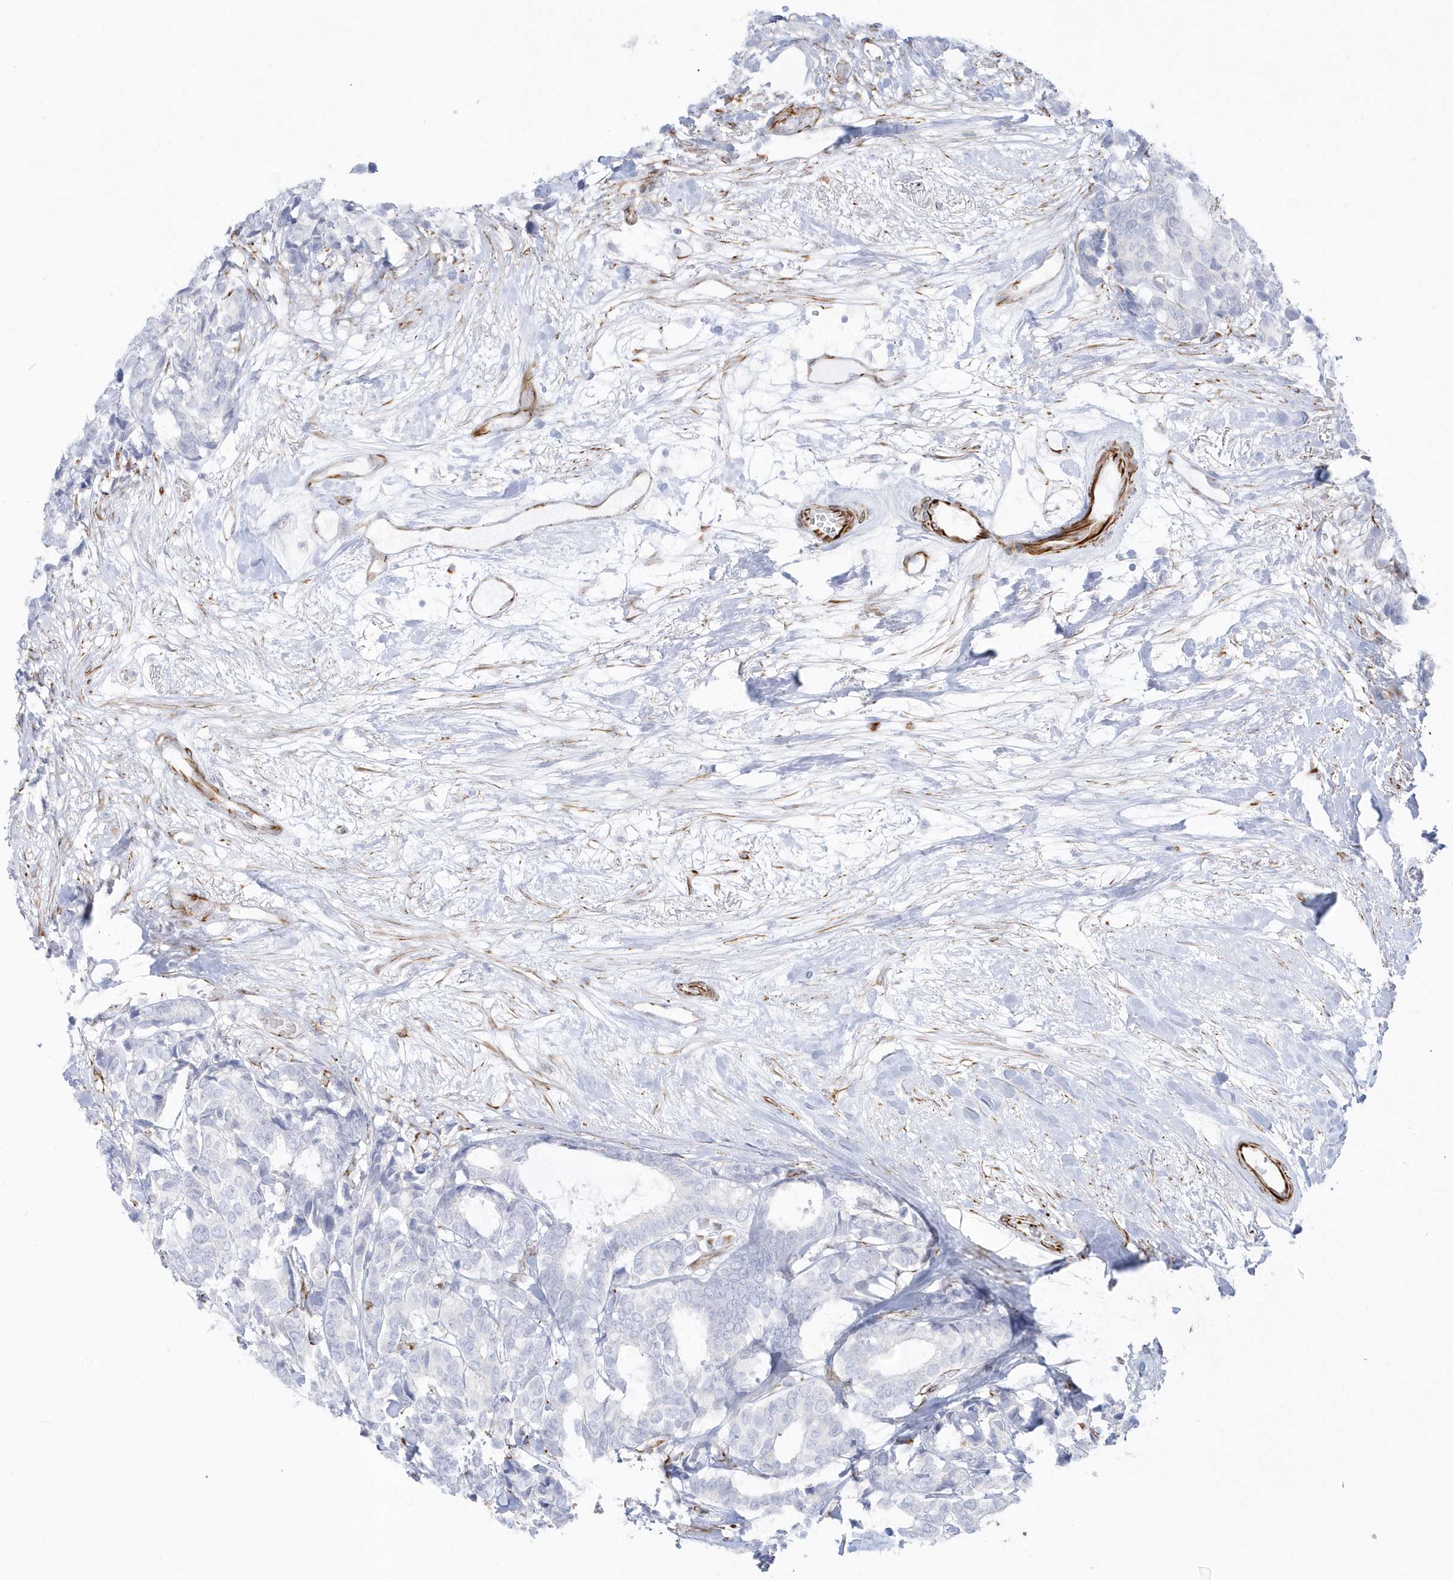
{"staining": {"intensity": "negative", "quantity": "none", "location": "none"}, "tissue": "breast cancer", "cell_type": "Tumor cells", "image_type": "cancer", "snomed": [{"axis": "morphology", "description": "Duct carcinoma"}, {"axis": "topography", "description": "Breast"}], "caption": "This is an immunohistochemistry (IHC) image of human breast cancer (intraductal carcinoma). There is no staining in tumor cells.", "gene": "PPIL6", "patient": {"sex": "female", "age": 87}}